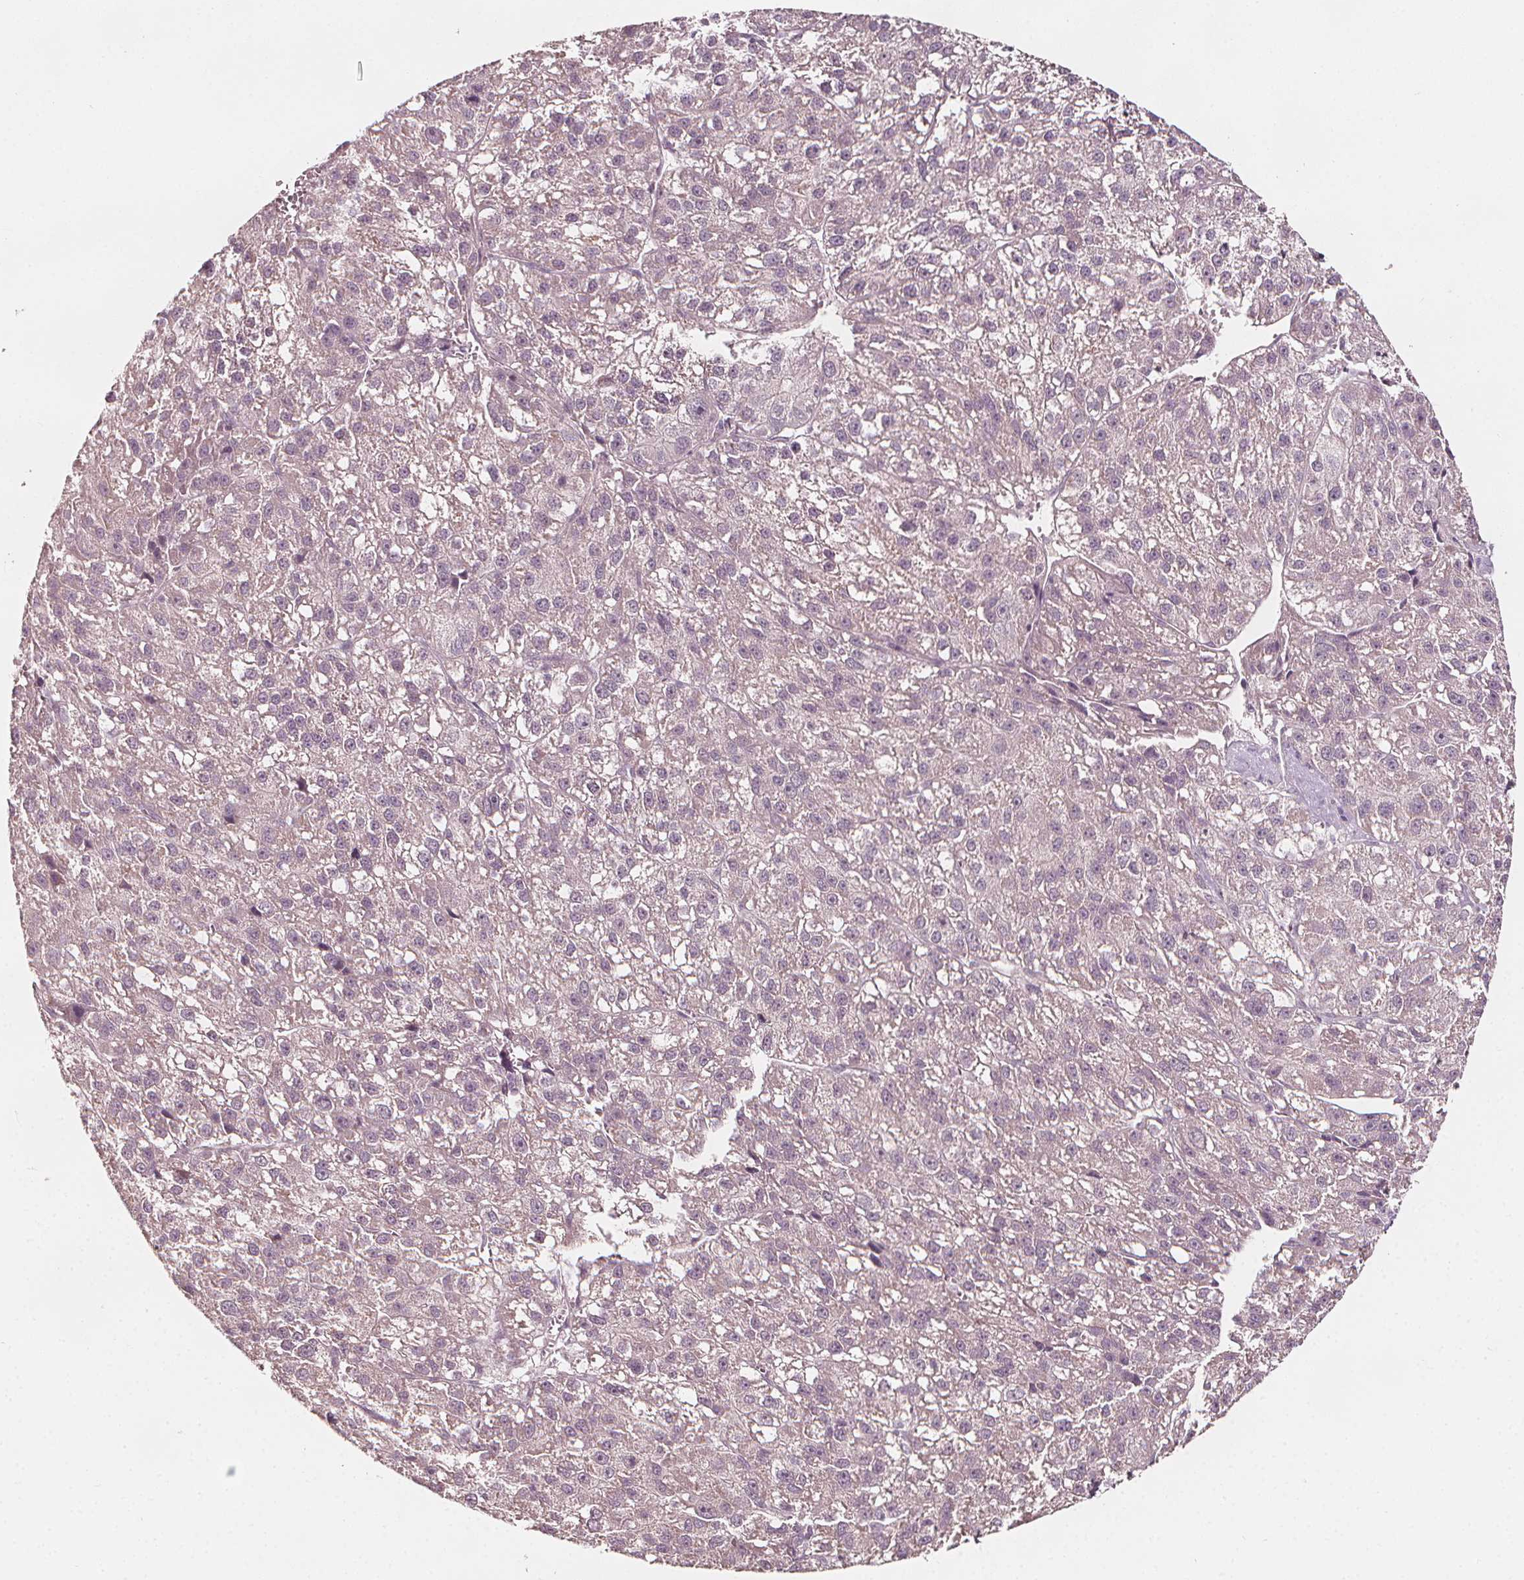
{"staining": {"intensity": "negative", "quantity": "none", "location": "none"}, "tissue": "liver cancer", "cell_type": "Tumor cells", "image_type": "cancer", "snomed": [{"axis": "morphology", "description": "Carcinoma, Hepatocellular, NOS"}, {"axis": "topography", "description": "Liver"}], "caption": "IHC of human liver cancer (hepatocellular carcinoma) demonstrates no positivity in tumor cells. (Stains: DAB (3,3'-diaminobenzidine) immunohistochemistry with hematoxylin counter stain, Microscopy: brightfield microscopy at high magnification).", "gene": "NPC1L1", "patient": {"sex": "female", "age": 70}}